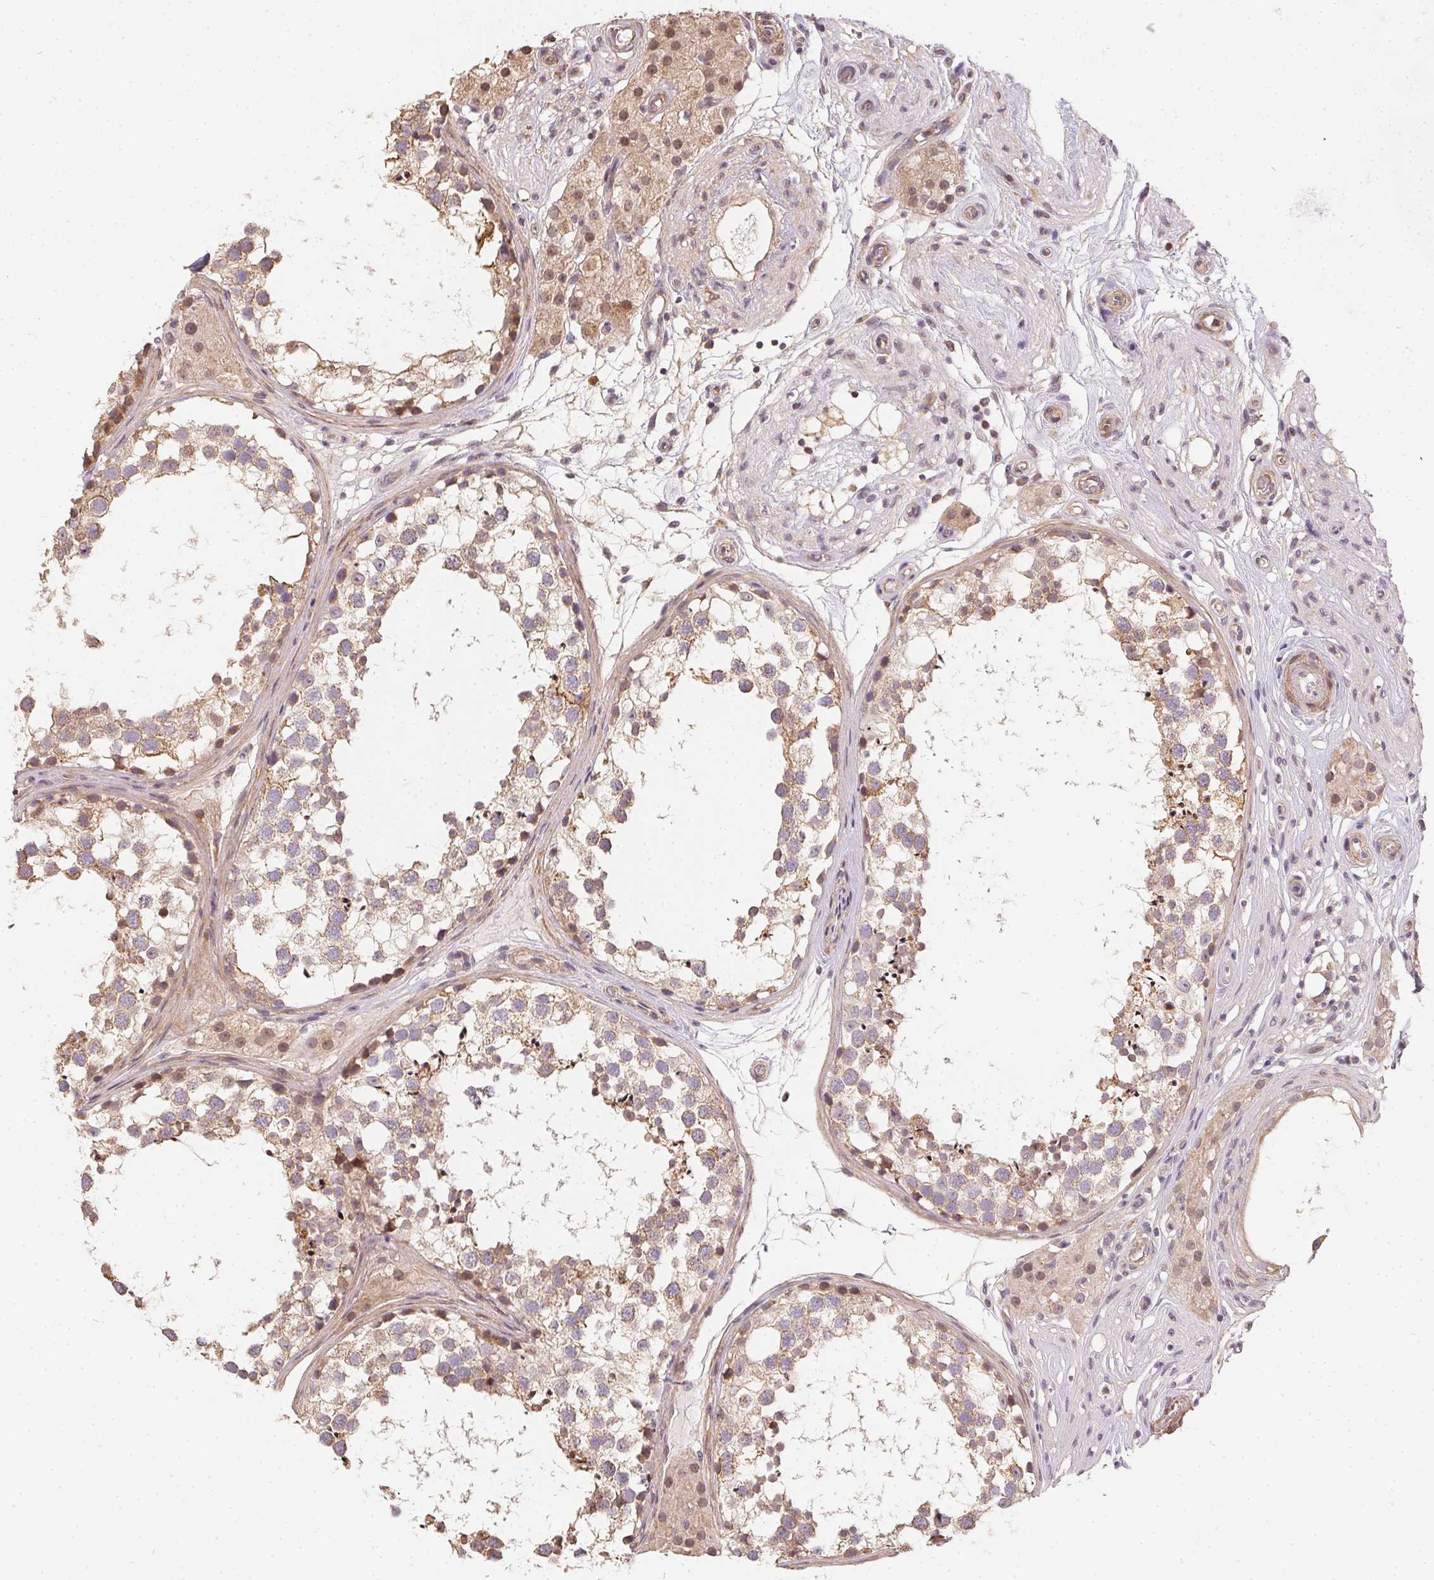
{"staining": {"intensity": "weak", "quantity": "25%-75%", "location": "cytoplasmic/membranous"}, "tissue": "testis", "cell_type": "Cells in seminiferous ducts", "image_type": "normal", "snomed": [{"axis": "morphology", "description": "Normal tissue, NOS"}, {"axis": "morphology", "description": "Seminoma, NOS"}, {"axis": "topography", "description": "Testis"}], "caption": "IHC (DAB (3,3'-diaminobenzidine)) staining of unremarkable human testis shows weak cytoplasmic/membranous protein staining in about 25%-75% of cells in seminiferous ducts. Immunohistochemistry stains the protein of interest in brown and the nuclei are stained blue.", "gene": "REV3L", "patient": {"sex": "male", "age": 65}}